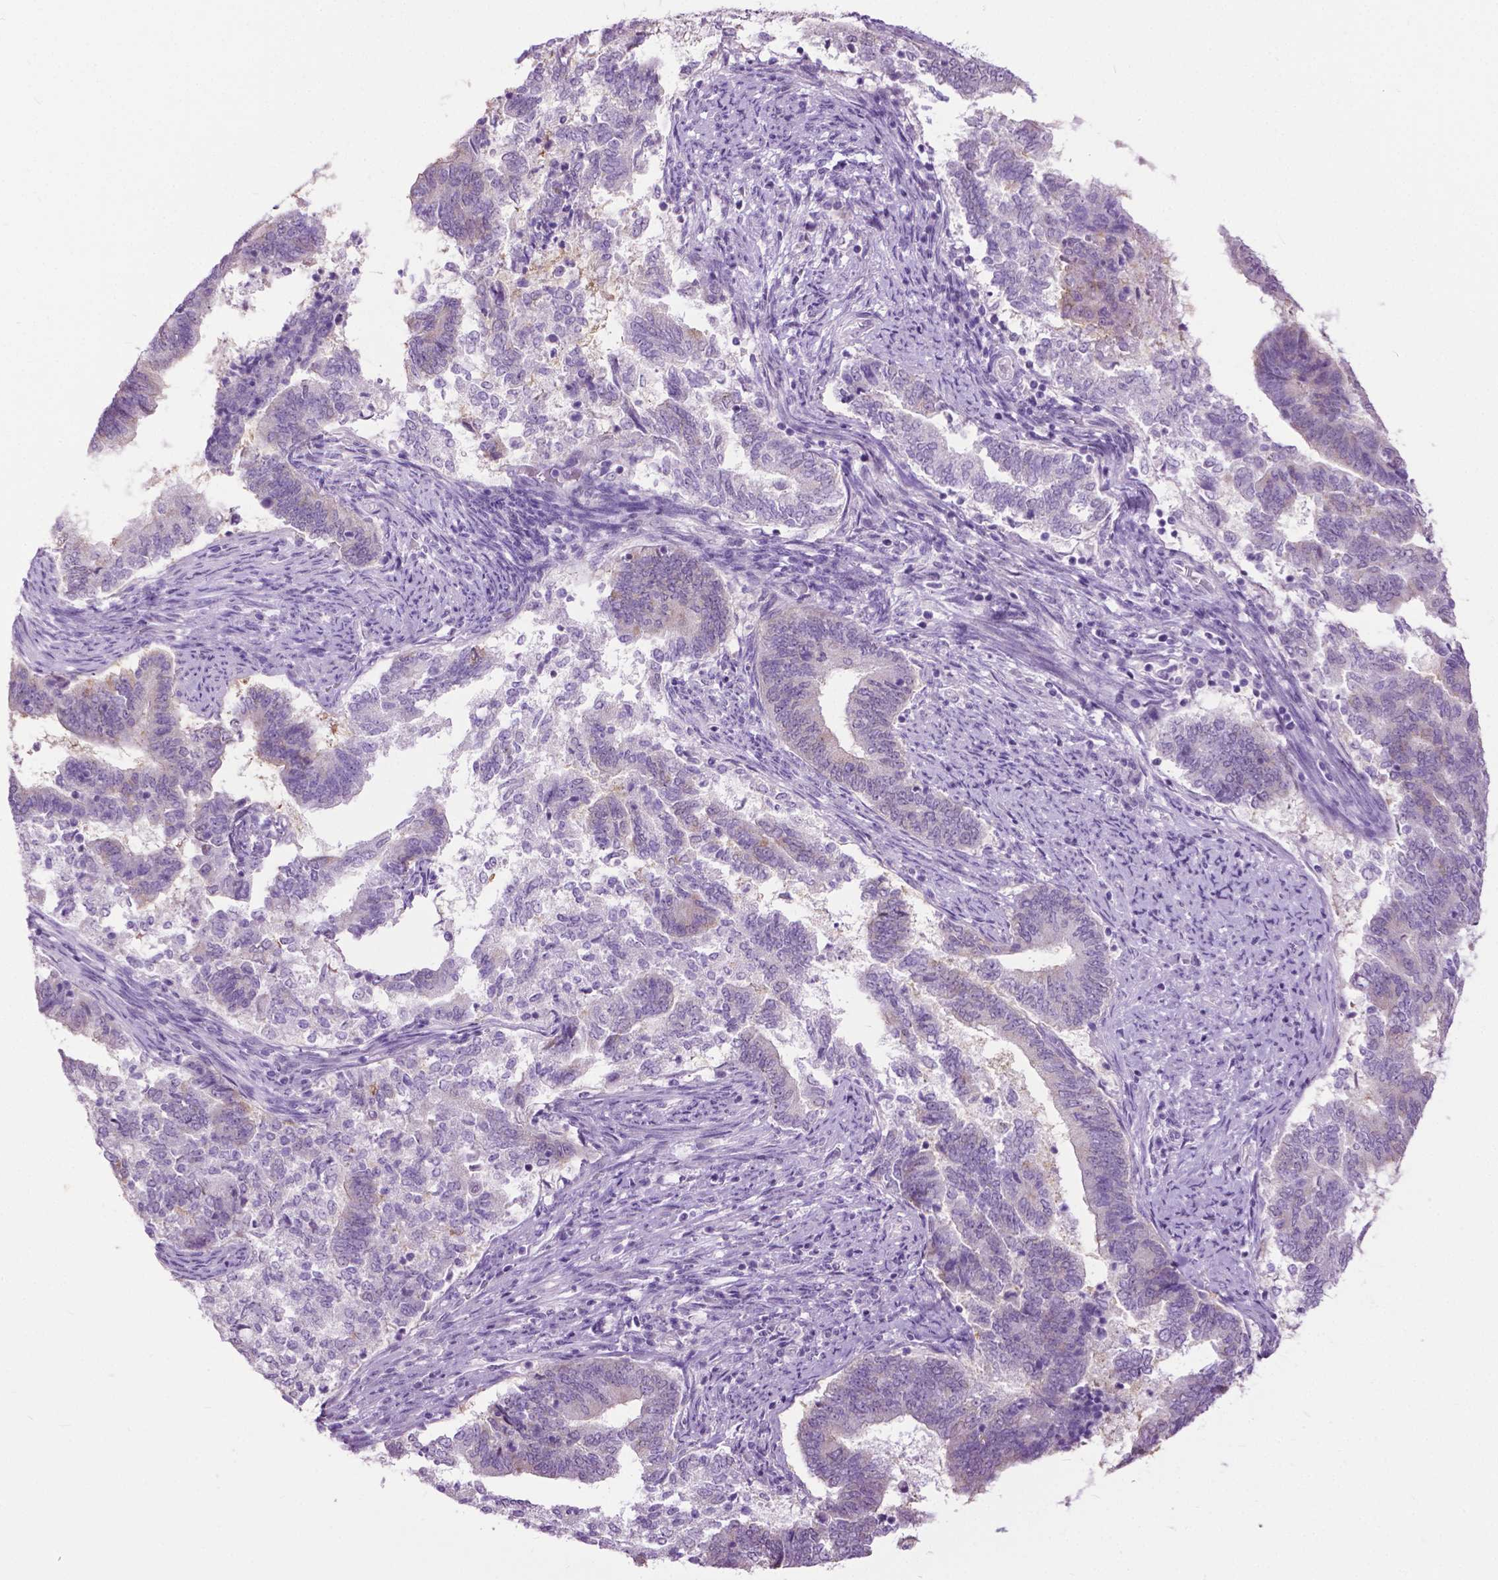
{"staining": {"intensity": "negative", "quantity": "none", "location": "none"}, "tissue": "endometrial cancer", "cell_type": "Tumor cells", "image_type": "cancer", "snomed": [{"axis": "morphology", "description": "Adenocarcinoma, NOS"}, {"axis": "topography", "description": "Endometrium"}], "caption": "Human endometrial cancer stained for a protein using immunohistochemistry (IHC) exhibits no staining in tumor cells.", "gene": "GPR37L1", "patient": {"sex": "female", "age": 65}}